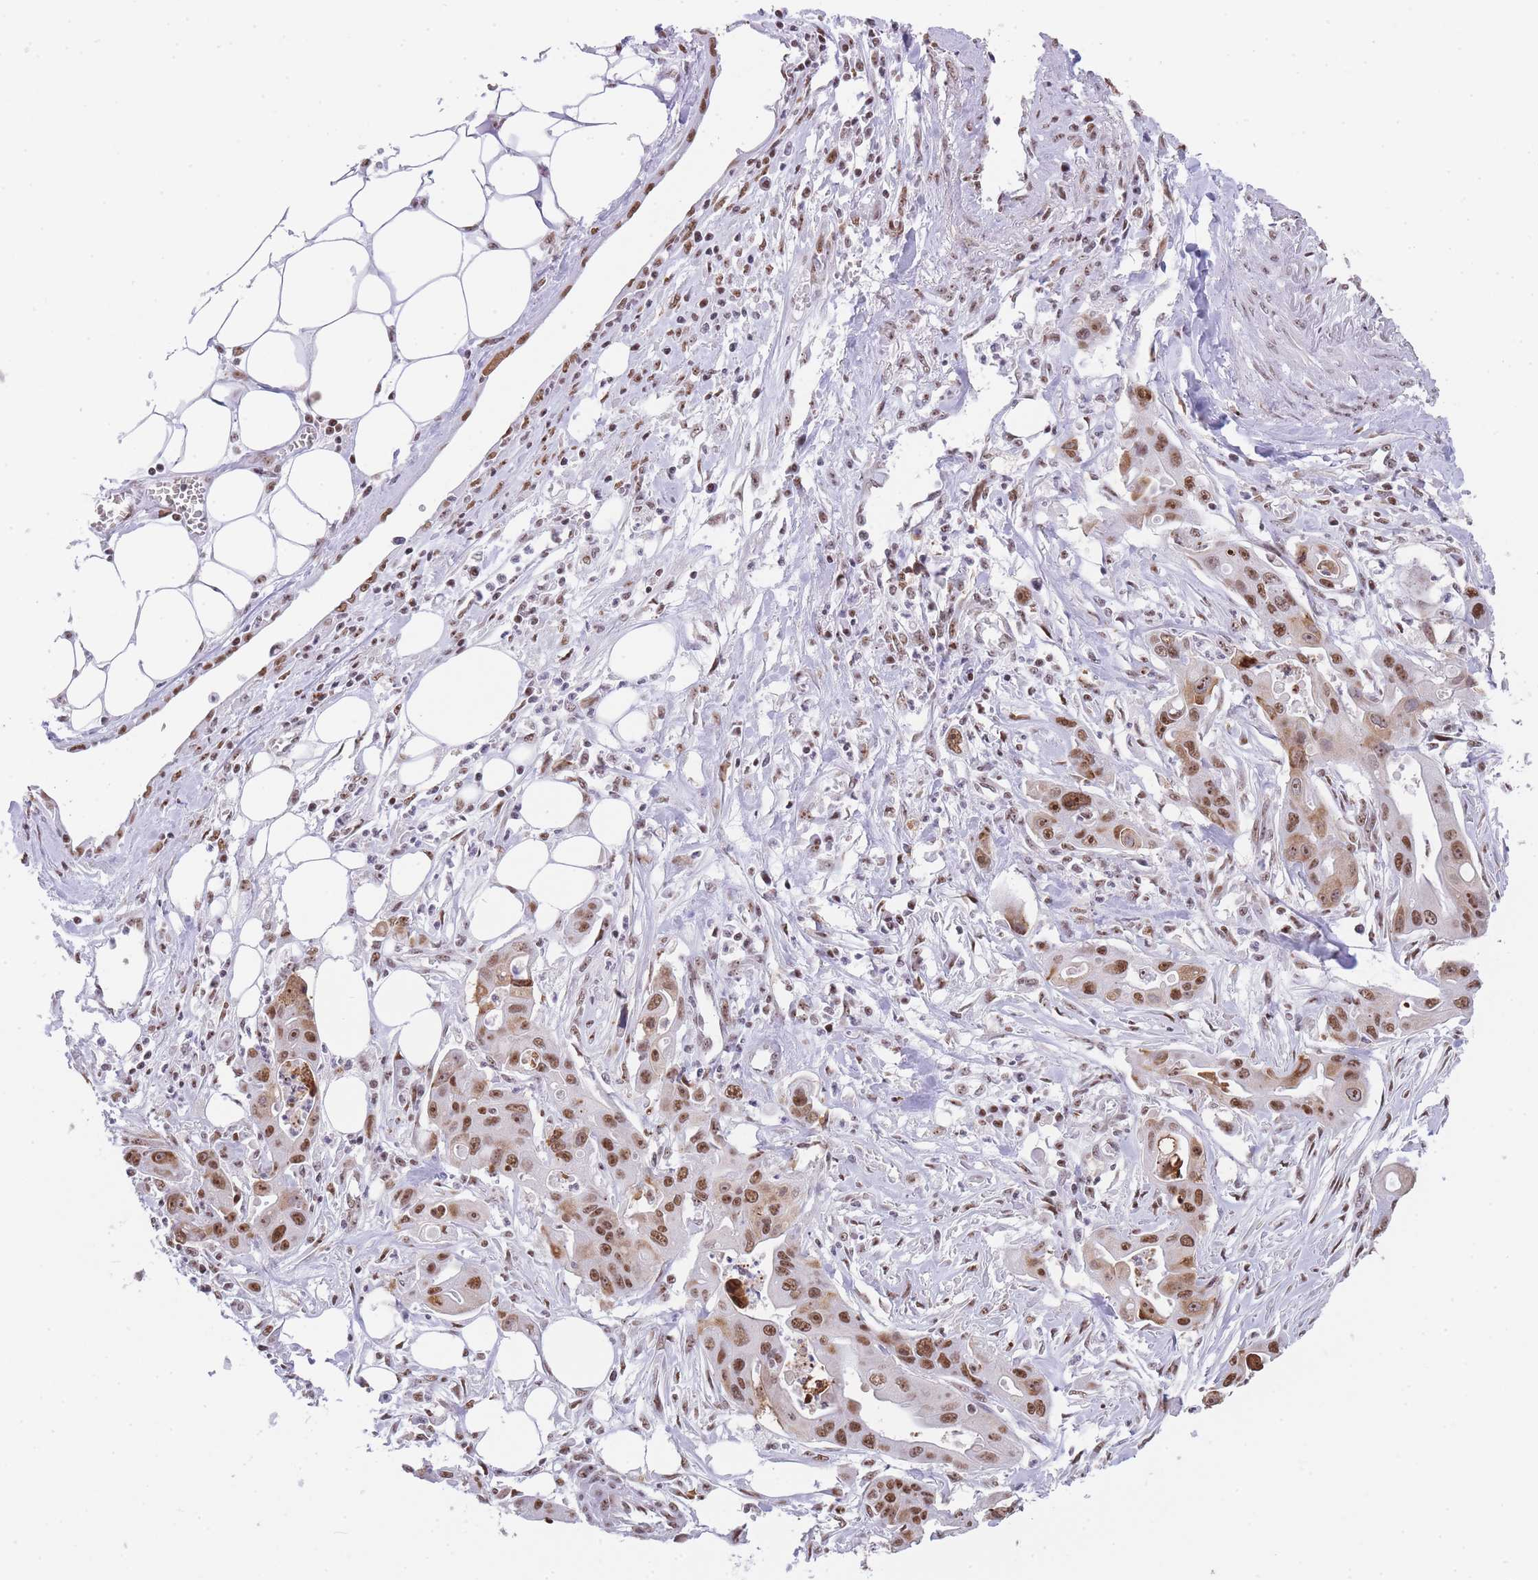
{"staining": {"intensity": "moderate", "quantity": ">75%", "location": "nuclear"}, "tissue": "ovarian cancer", "cell_type": "Tumor cells", "image_type": "cancer", "snomed": [{"axis": "morphology", "description": "Cystadenocarcinoma, mucinous, NOS"}, {"axis": "topography", "description": "Ovary"}], "caption": "Immunohistochemical staining of human ovarian cancer (mucinous cystadenocarcinoma) exhibits moderate nuclear protein positivity in approximately >75% of tumor cells.", "gene": "EVC2", "patient": {"sex": "female", "age": 70}}